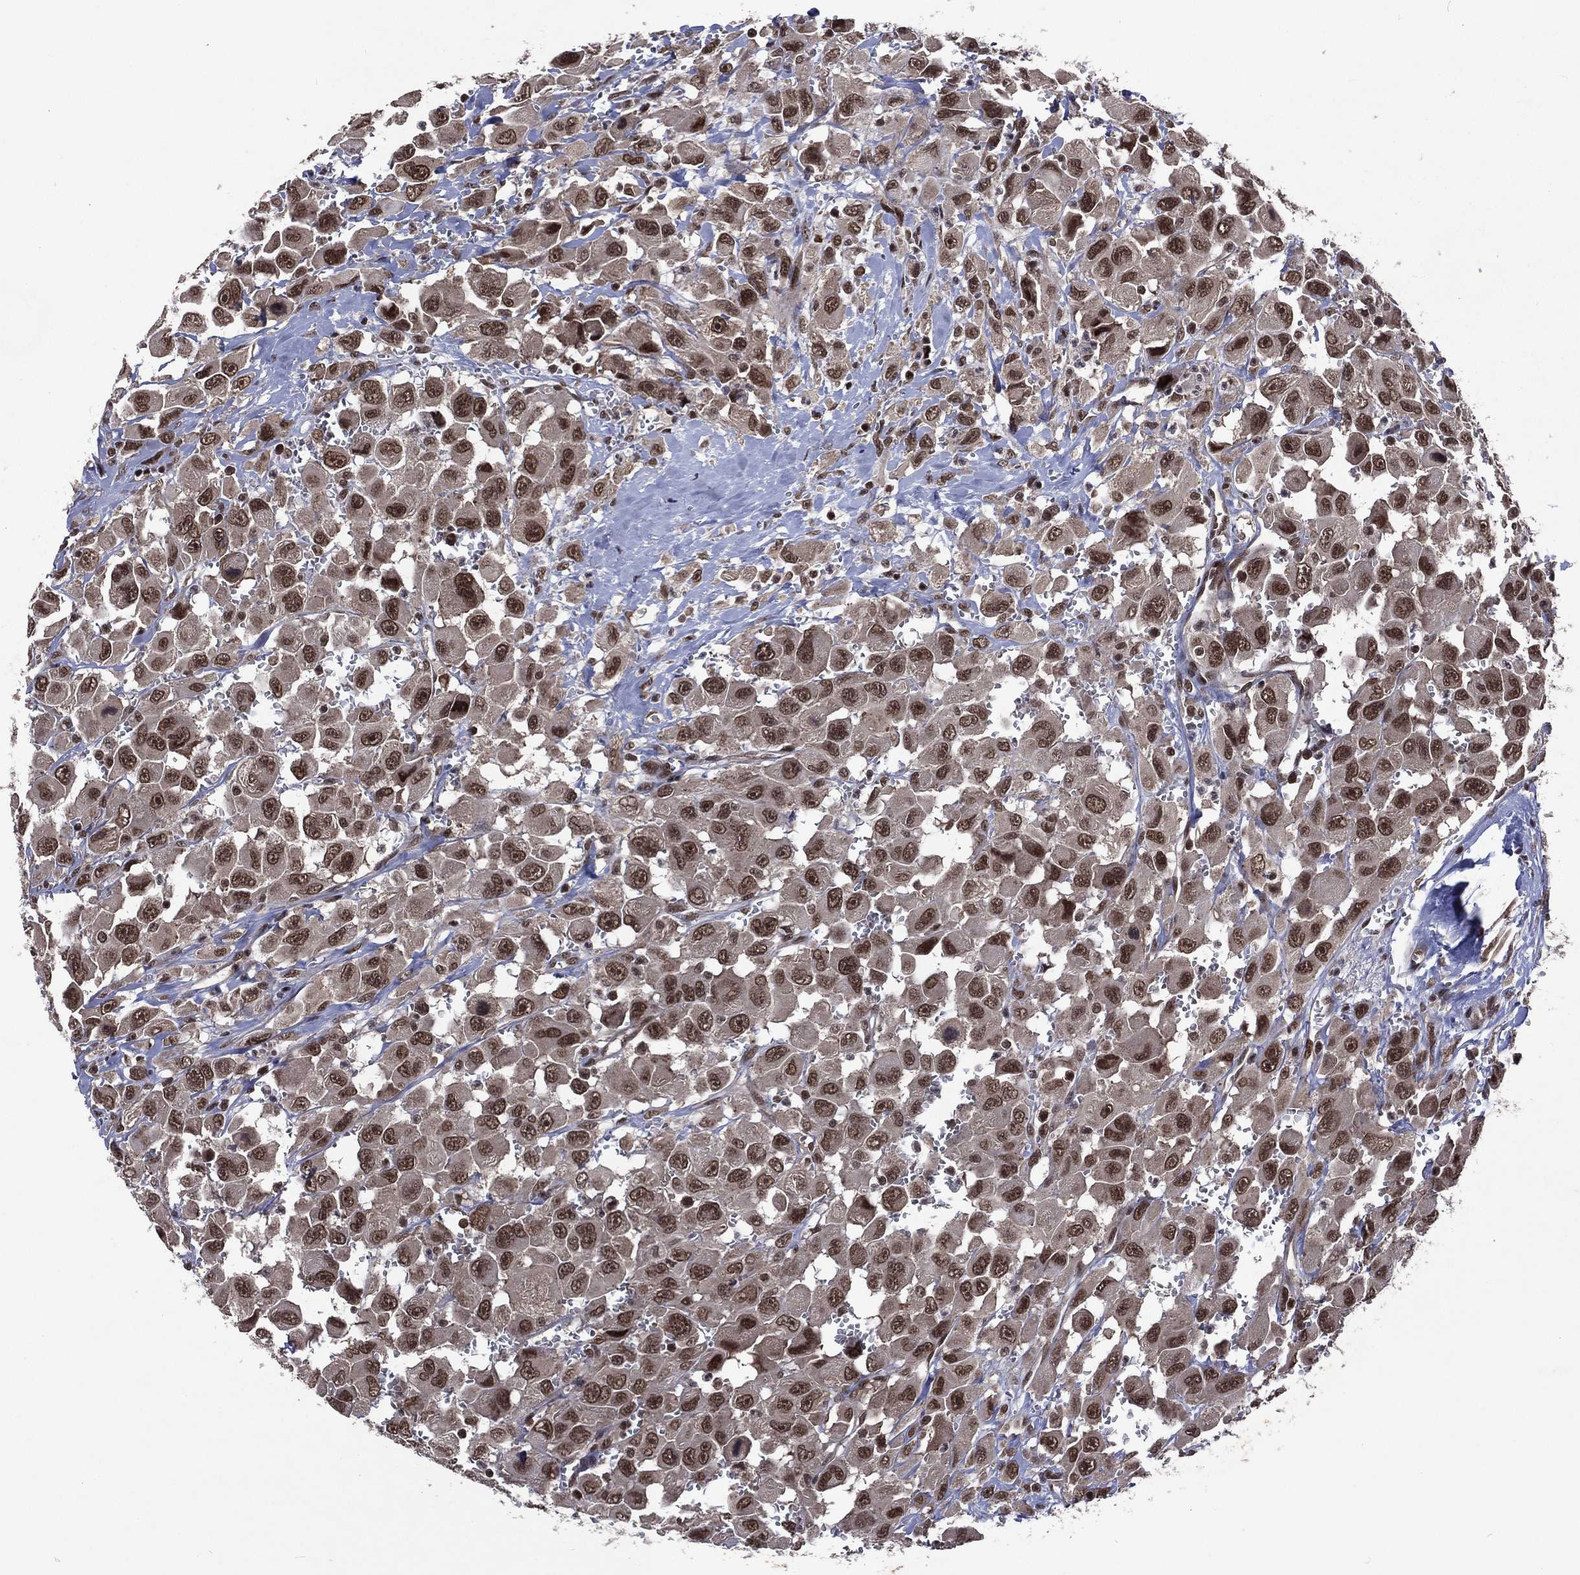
{"staining": {"intensity": "strong", "quantity": ">75%", "location": "nuclear"}, "tissue": "head and neck cancer", "cell_type": "Tumor cells", "image_type": "cancer", "snomed": [{"axis": "morphology", "description": "Squamous cell carcinoma, NOS"}, {"axis": "morphology", "description": "Squamous cell carcinoma, metastatic, NOS"}, {"axis": "topography", "description": "Oral tissue"}, {"axis": "topography", "description": "Head-Neck"}], "caption": "Human squamous cell carcinoma (head and neck) stained with a brown dye displays strong nuclear positive expression in about >75% of tumor cells.", "gene": "DMAP1", "patient": {"sex": "female", "age": 85}}